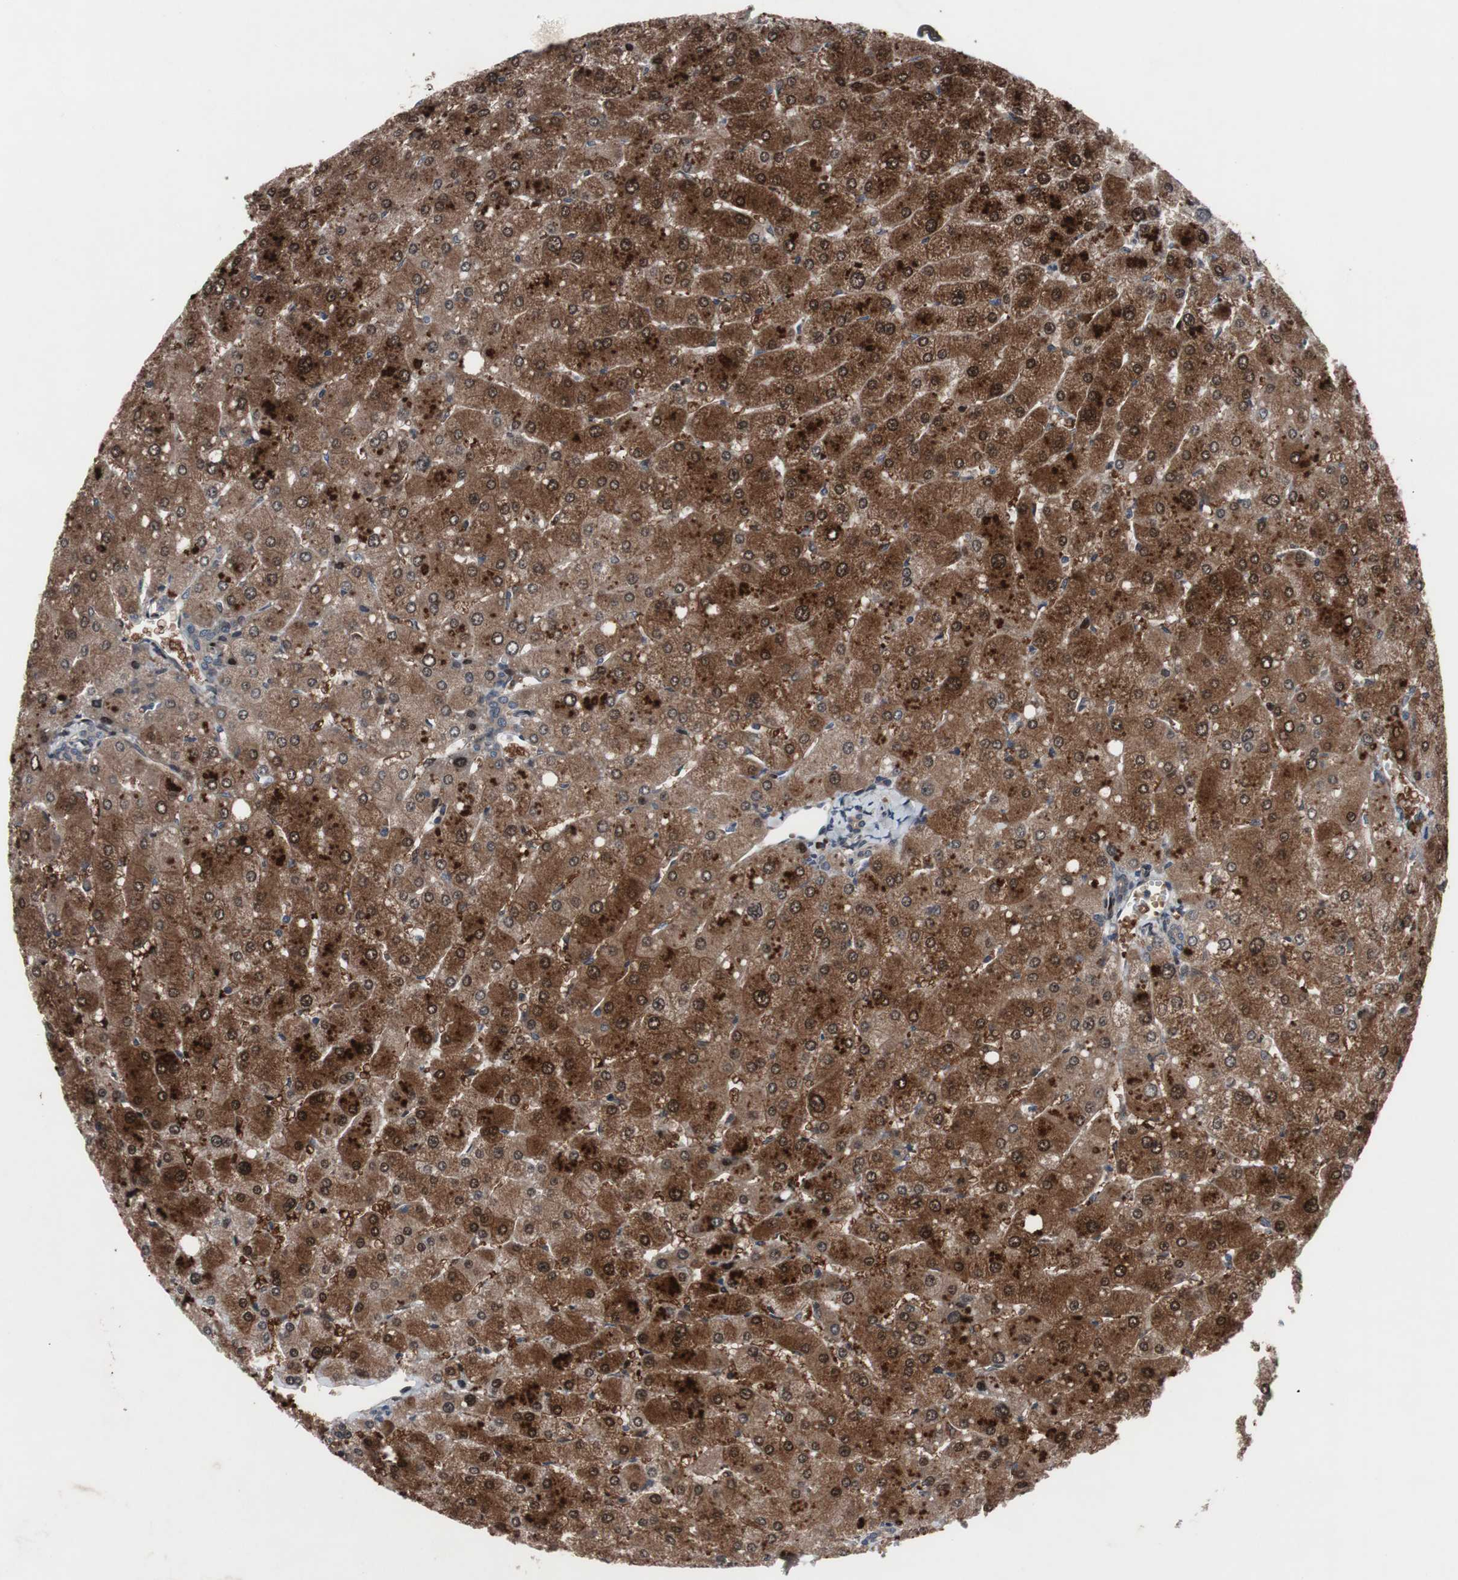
{"staining": {"intensity": "weak", "quantity": ">75%", "location": "cytoplasmic/membranous"}, "tissue": "liver", "cell_type": "Cholangiocytes", "image_type": "normal", "snomed": [{"axis": "morphology", "description": "Normal tissue, NOS"}, {"axis": "topography", "description": "Liver"}], "caption": "IHC of benign liver exhibits low levels of weak cytoplasmic/membranous expression in approximately >75% of cholangiocytes.", "gene": "MUTYH", "patient": {"sex": "male", "age": 55}}